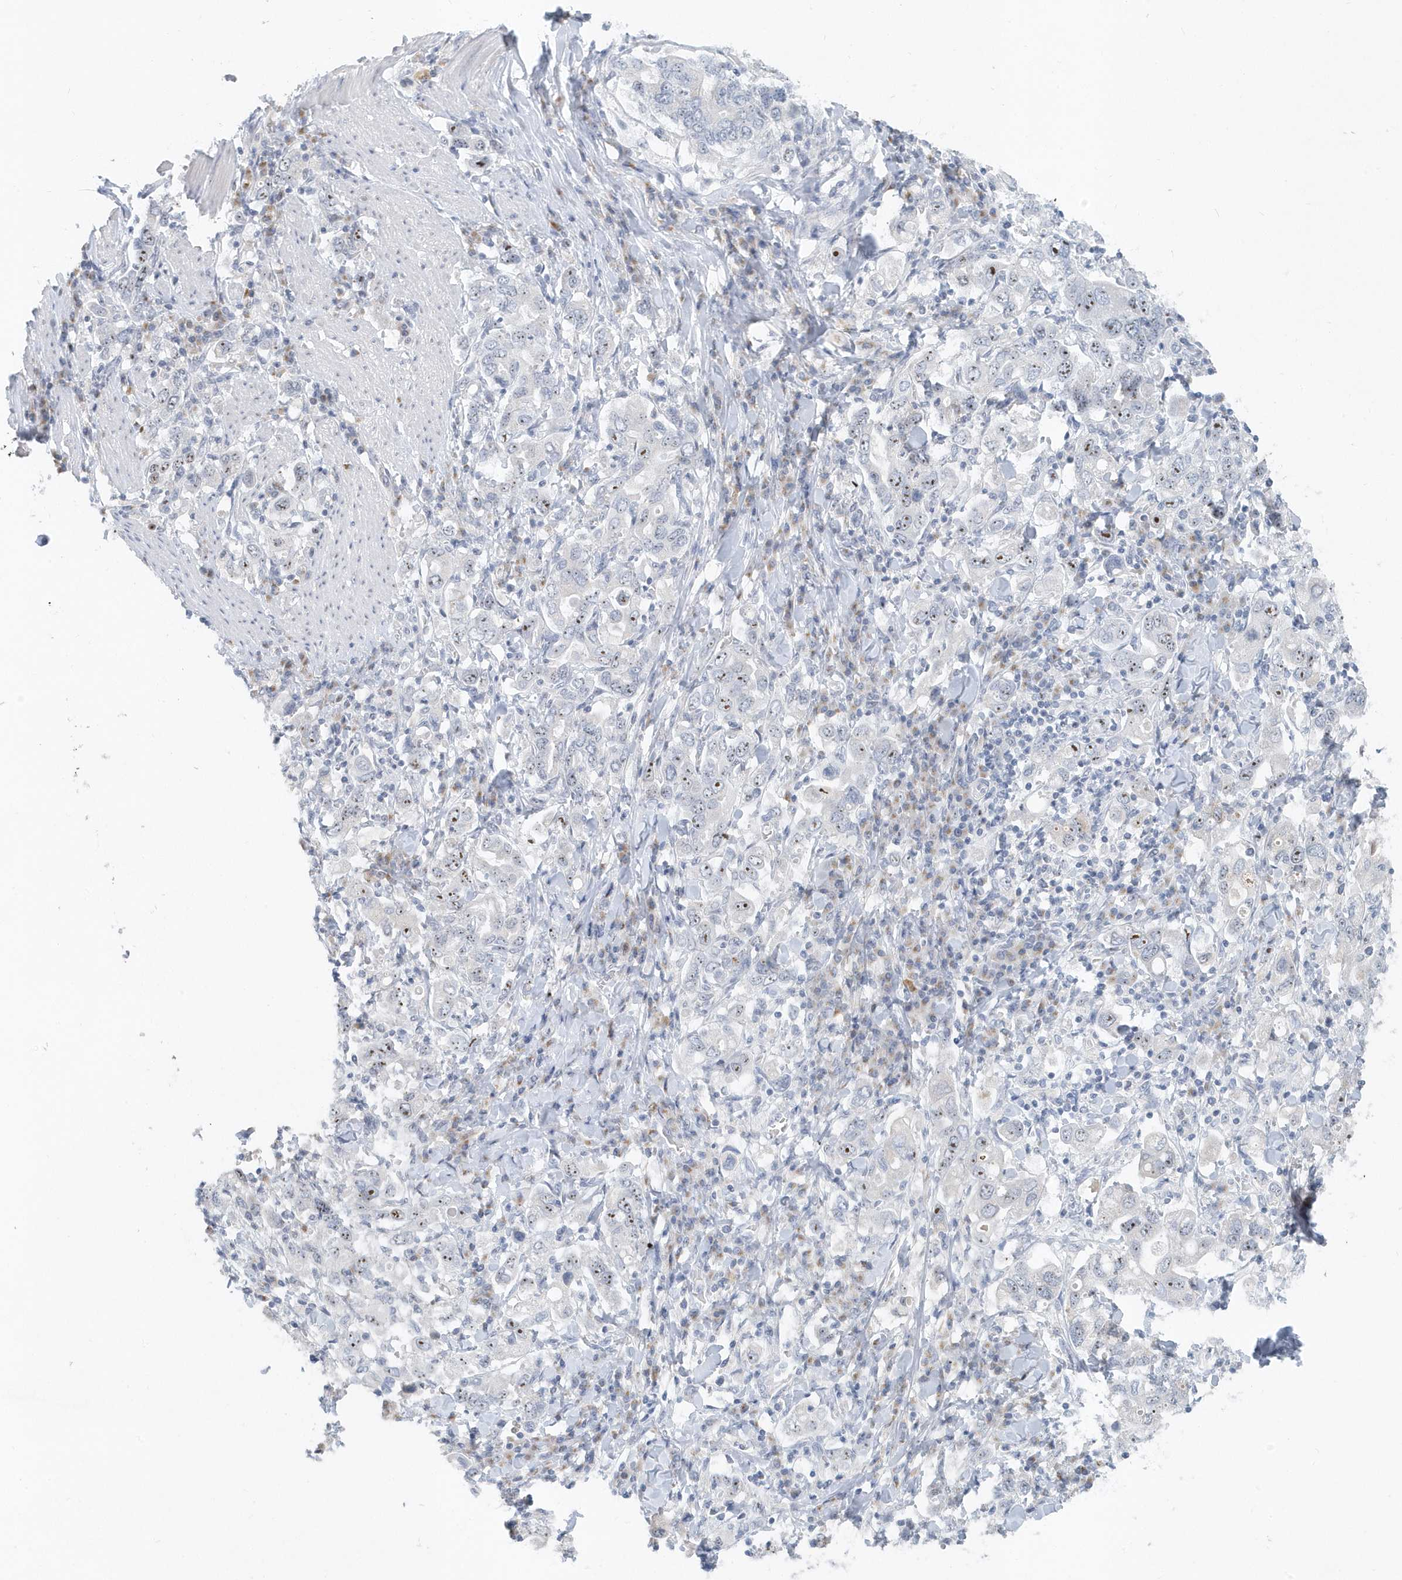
{"staining": {"intensity": "moderate", "quantity": "<25%", "location": "nuclear"}, "tissue": "stomach cancer", "cell_type": "Tumor cells", "image_type": "cancer", "snomed": [{"axis": "morphology", "description": "Adenocarcinoma, NOS"}, {"axis": "topography", "description": "Stomach, upper"}], "caption": "Human stomach cancer stained with a brown dye demonstrates moderate nuclear positive expression in approximately <25% of tumor cells.", "gene": "RPF2", "patient": {"sex": "male", "age": 62}}